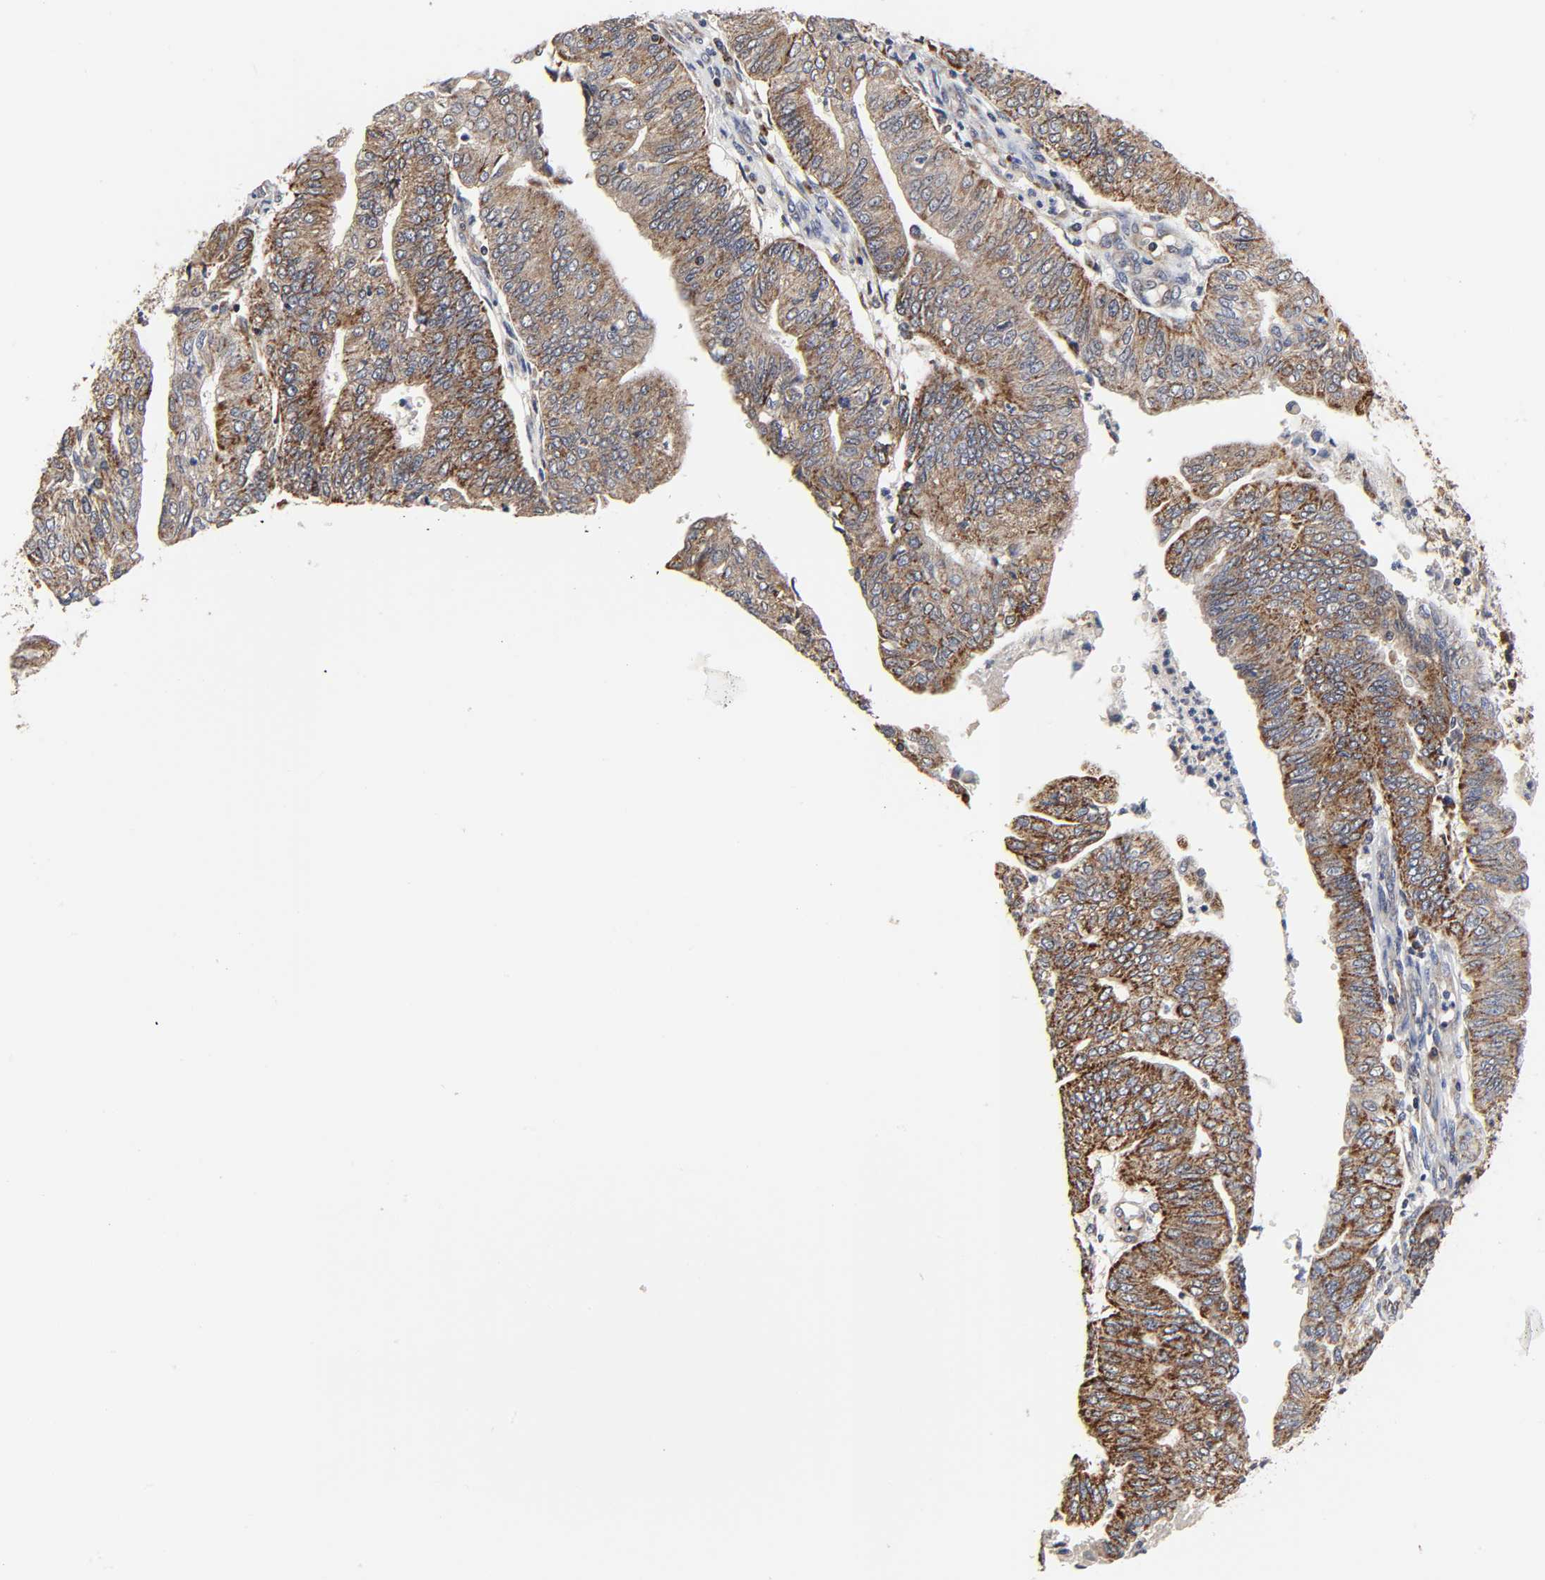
{"staining": {"intensity": "moderate", "quantity": ">75%", "location": "cytoplasmic/membranous"}, "tissue": "endometrial cancer", "cell_type": "Tumor cells", "image_type": "cancer", "snomed": [{"axis": "morphology", "description": "Adenocarcinoma, NOS"}, {"axis": "topography", "description": "Endometrium"}], "caption": "High-power microscopy captured an IHC micrograph of adenocarcinoma (endometrial), revealing moderate cytoplasmic/membranous positivity in about >75% of tumor cells.", "gene": "COX6B1", "patient": {"sex": "female", "age": 59}}